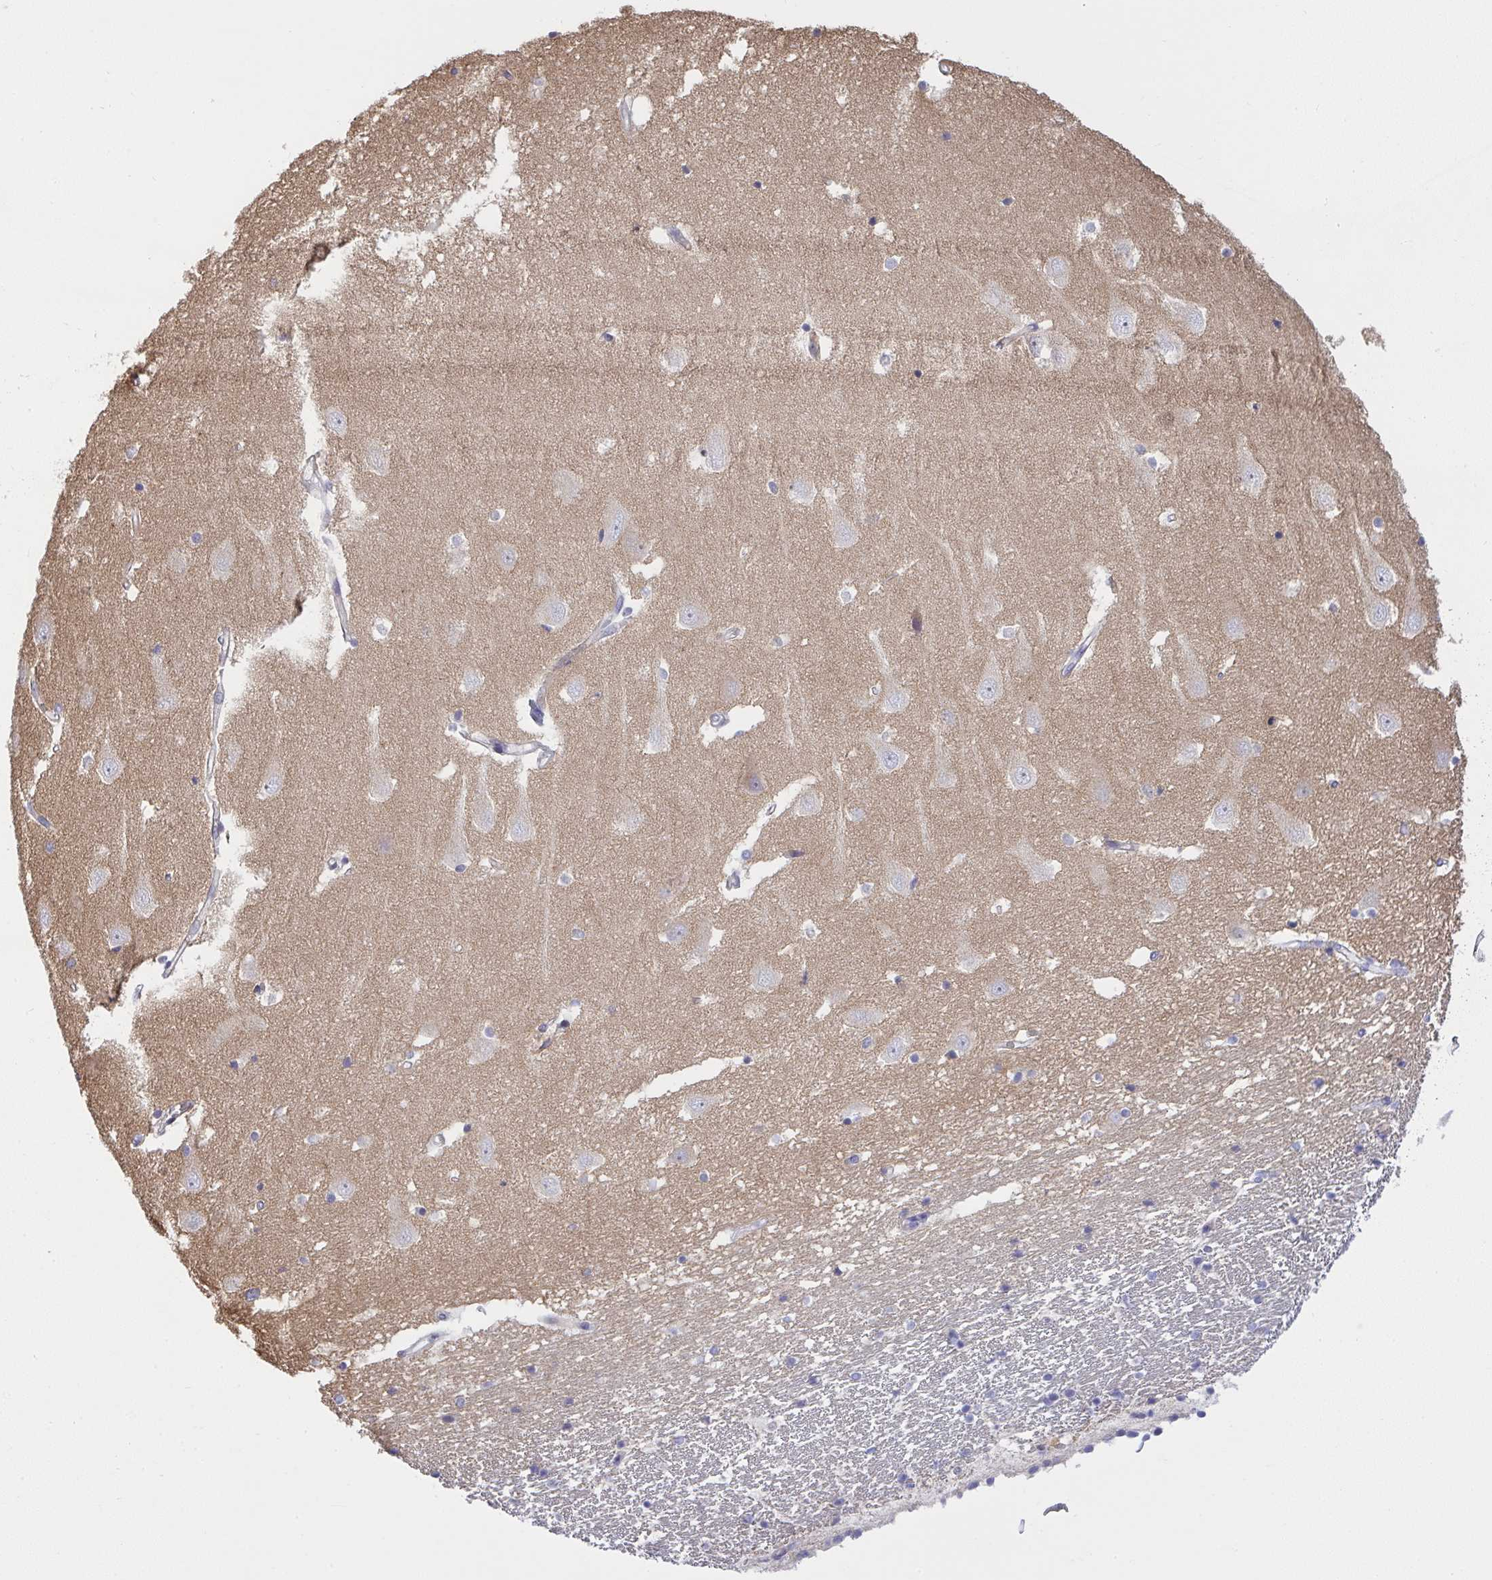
{"staining": {"intensity": "negative", "quantity": "none", "location": "none"}, "tissue": "hippocampus", "cell_type": "Glial cells", "image_type": "normal", "snomed": [{"axis": "morphology", "description": "Normal tissue, NOS"}, {"axis": "topography", "description": "Hippocampus"}], "caption": "Hippocampus was stained to show a protein in brown. There is no significant positivity in glial cells.", "gene": "ZNF554", "patient": {"sex": "male", "age": 63}}